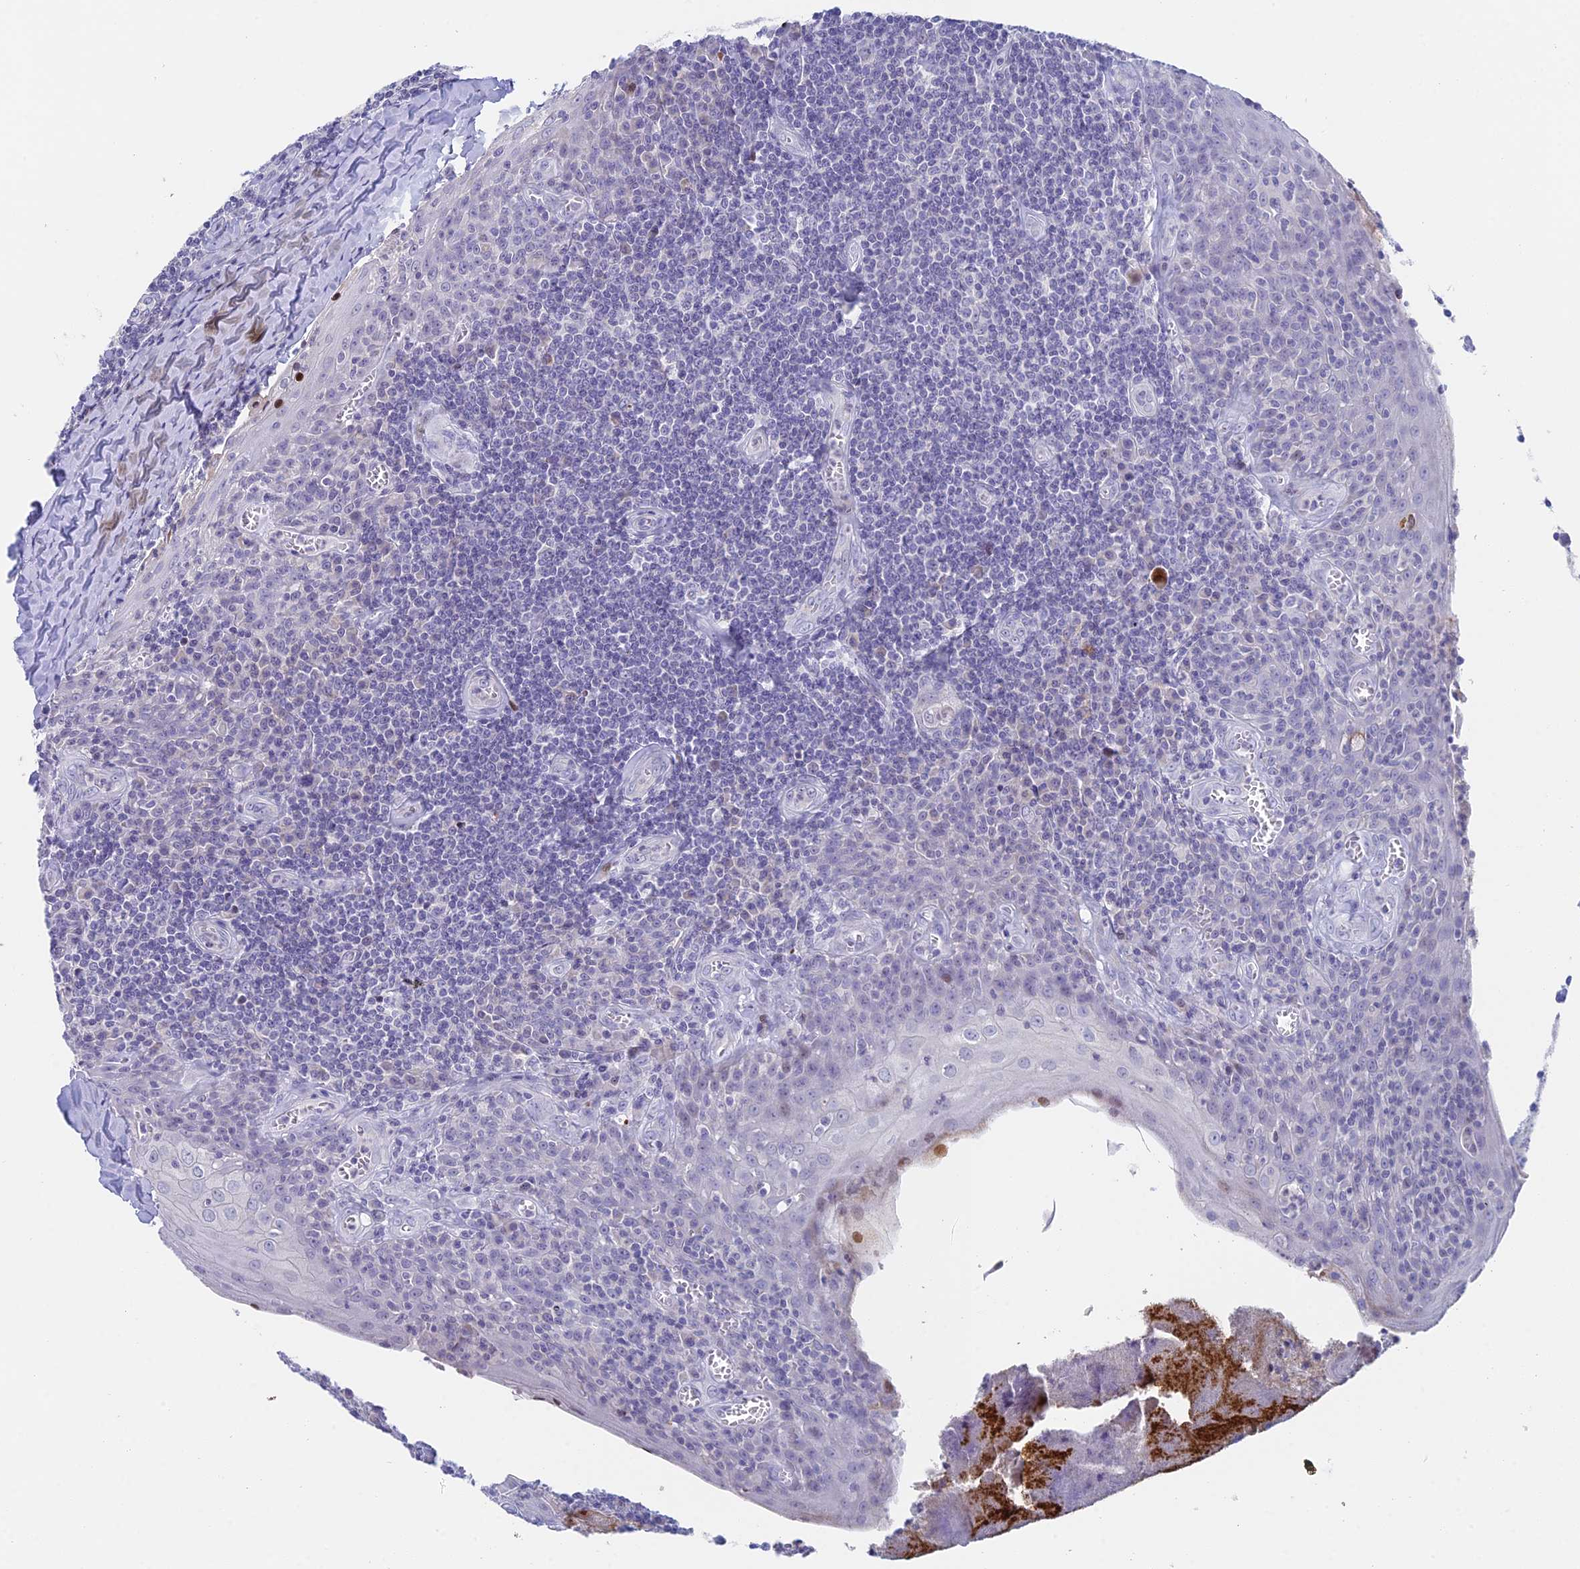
{"staining": {"intensity": "negative", "quantity": "none", "location": "none"}, "tissue": "tonsil", "cell_type": "Germinal center cells", "image_type": "normal", "snomed": [{"axis": "morphology", "description": "Normal tissue, NOS"}, {"axis": "topography", "description": "Tonsil"}], "caption": "Immunohistochemistry micrograph of normal tonsil stained for a protein (brown), which shows no positivity in germinal center cells. Brightfield microscopy of immunohistochemistry stained with DAB (brown) and hematoxylin (blue), captured at high magnification.", "gene": "REXO5", "patient": {"sex": "male", "age": 27}}